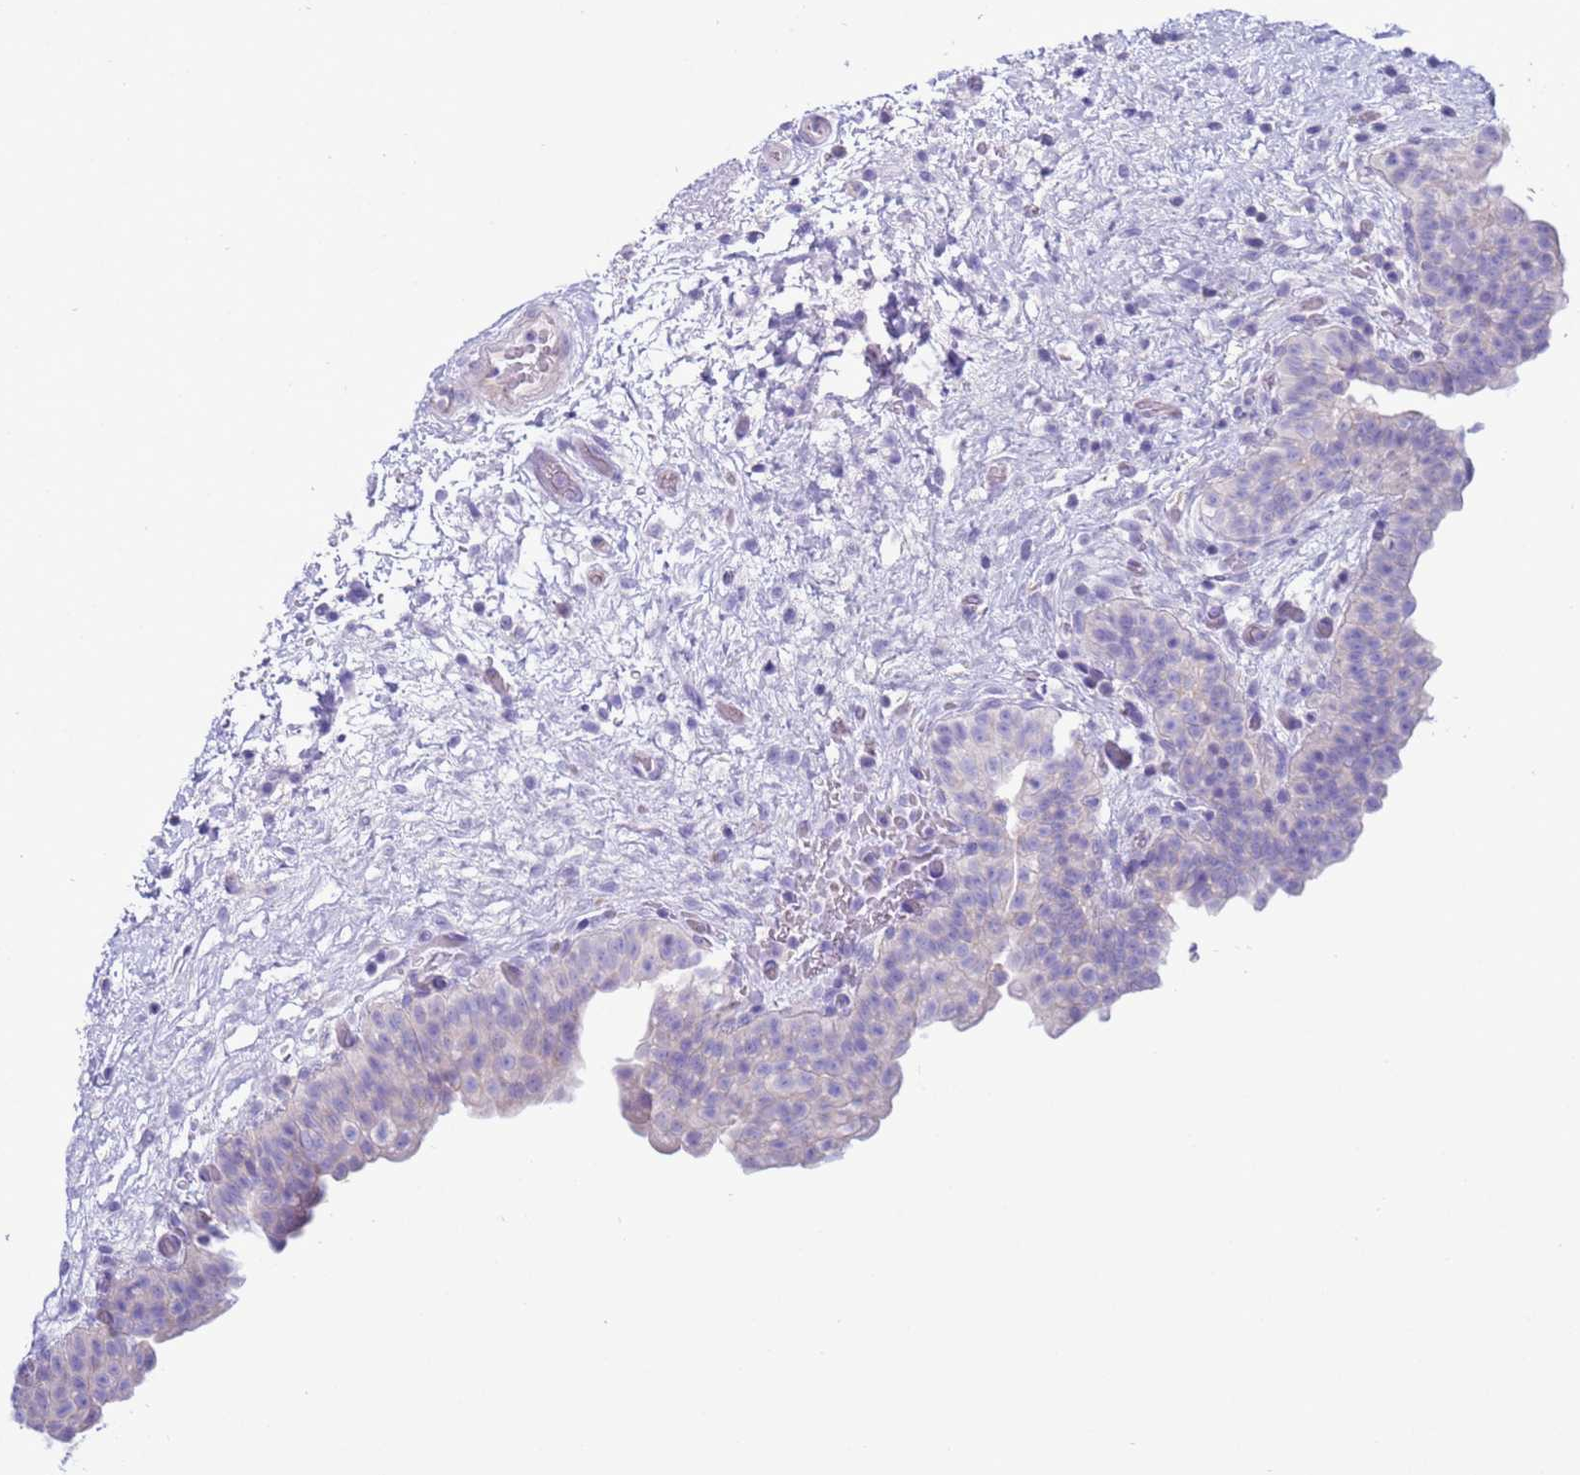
{"staining": {"intensity": "negative", "quantity": "none", "location": "none"}, "tissue": "urinary bladder", "cell_type": "Urothelial cells", "image_type": "normal", "snomed": [{"axis": "morphology", "description": "Normal tissue, NOS"}, {"axis": "topography", "description": "Urinary bladder"}], "caption": "There is no significant positivity in urothelial cells of urinary bladder. The staining was performed using DAB (3,3'-diaminobenzidine) to visualize the protein expression in brown, while the nuclei were stained in blue with hematoxylin (Magnification: 20x).", "gene": "CST1", "patient": {"sex": "male", "age": 69}}